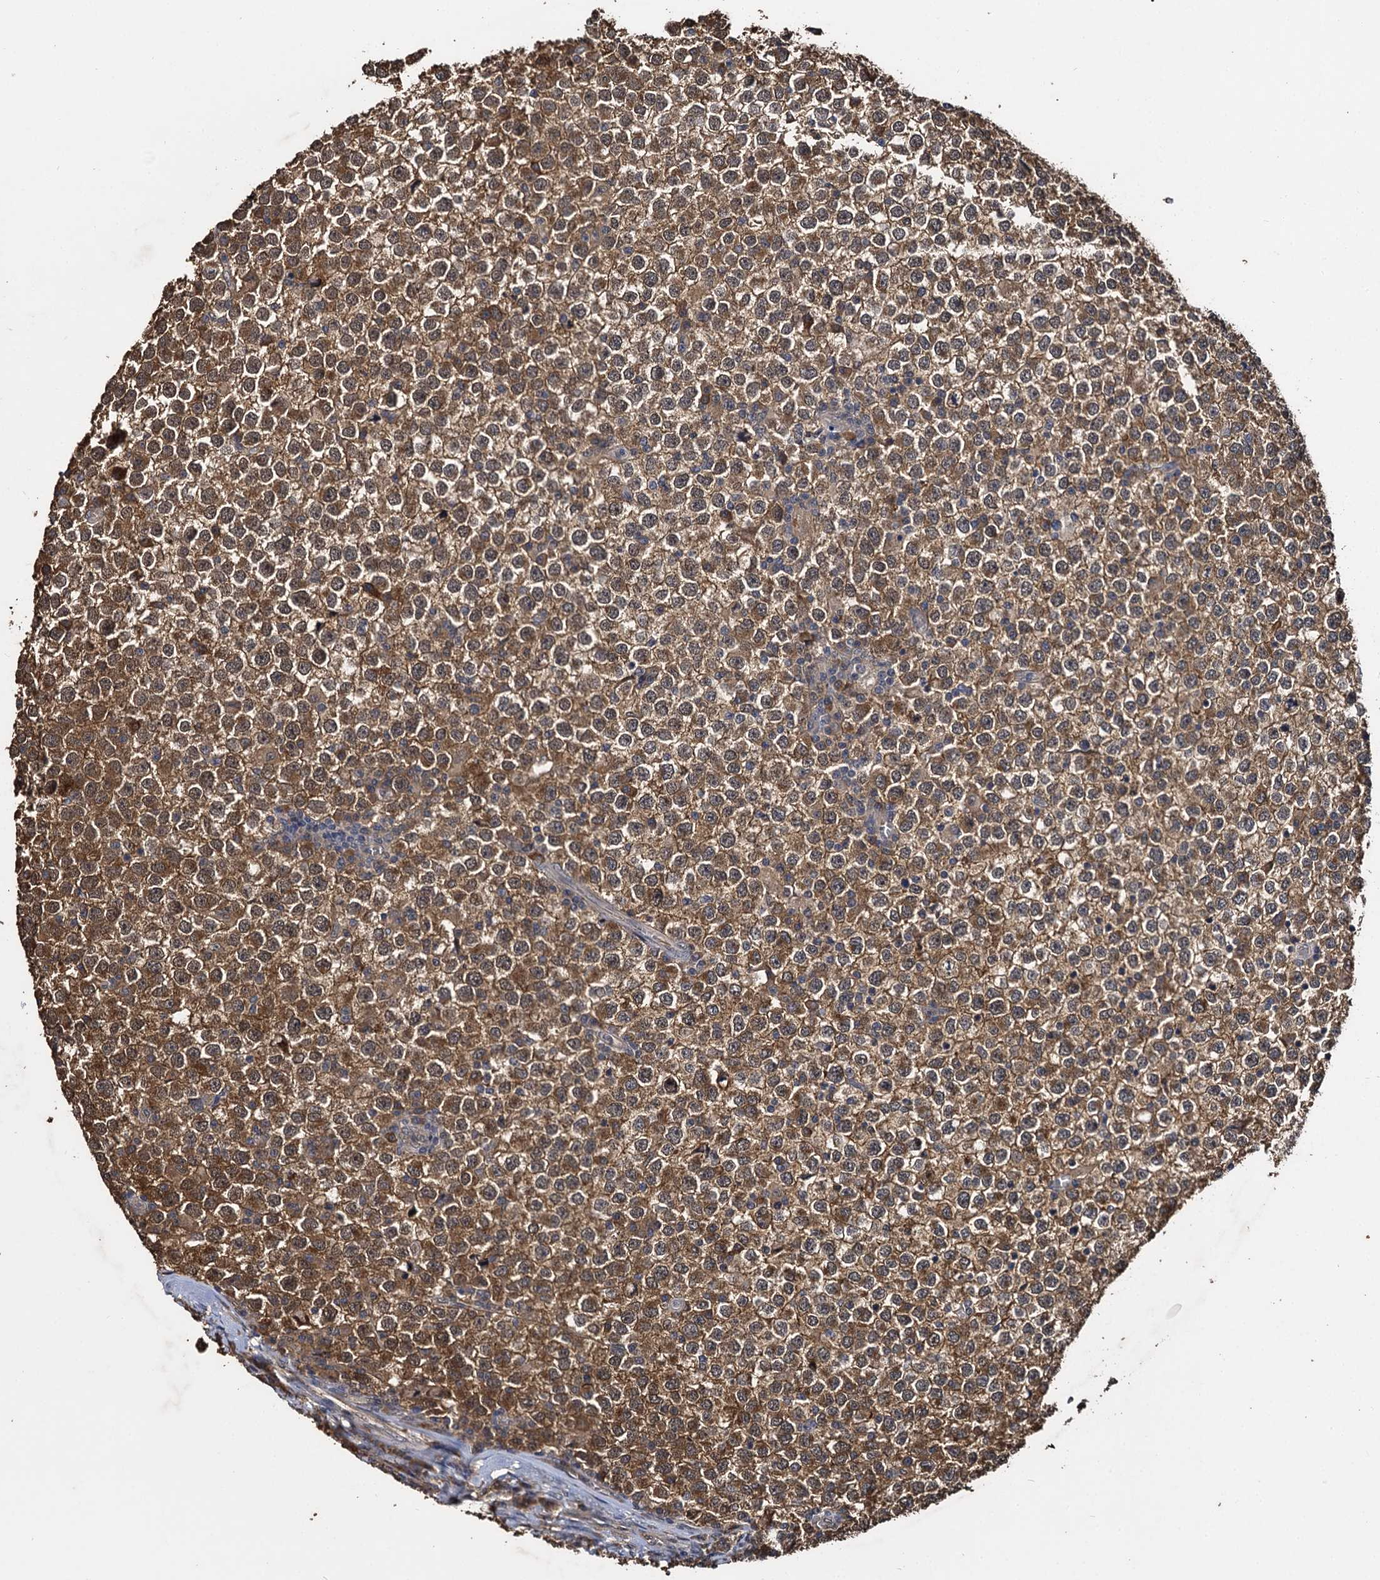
{"staining": {"intensity": "moderate", "quantity": ">75%", "location": "cytoplasmic/membranous"}, "tissue": "testis cancer", "cell_type": "Tumor cells", "image_type": "cancer", "snomed": [{"axis": "morphology", "description": "Seminoma, NOS"}, {"axis": "topography", "description": "Testis"}], "caption": "Testis seminoma stained with a protein marker demonstrates moderate staining in tumor cells.", "gene": "SLC46A3", "patient": {"sex": "male", "age": 65}}